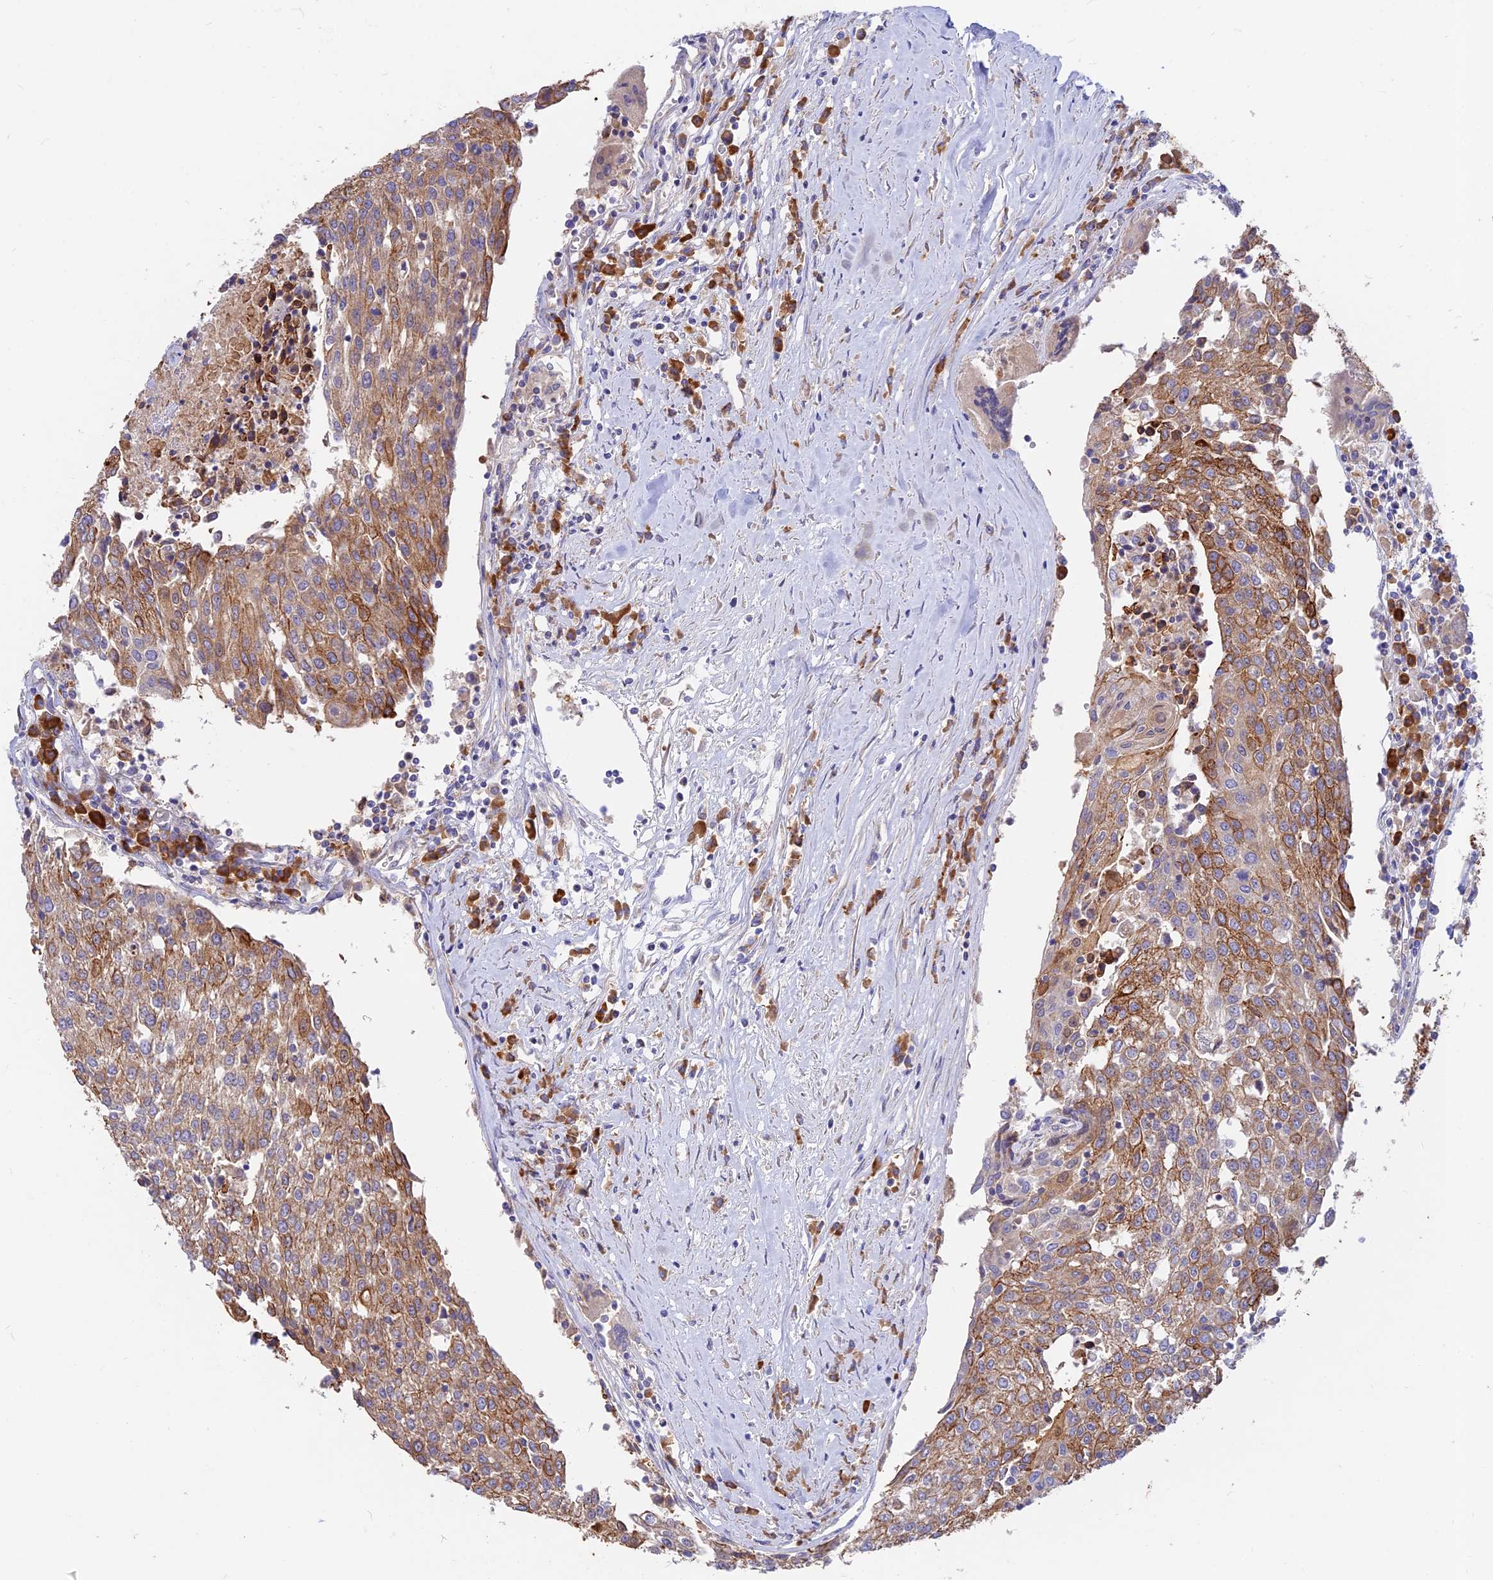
{"staining": {"intensity": "moderate", "quantity": ">75%", "location": "cytoplasmic/membranous"}, "tissue": "urothelial cancer", "cell_type": "Tumor cells", "image_type": "cancer", "snomed": [{"axis": "morphology", "description": "Urothelial carcinoma, High grade"}, {"axis": "topography", "description": "Urinary bladder"}], "caption": "Moderate cytoplasmic/membranous positivity is seen in approximately >75% of tumor cells in high-grade urothelial carcinoma.", "gene": "DENND2D", "patient": {"sex": "female", "age": 85}}